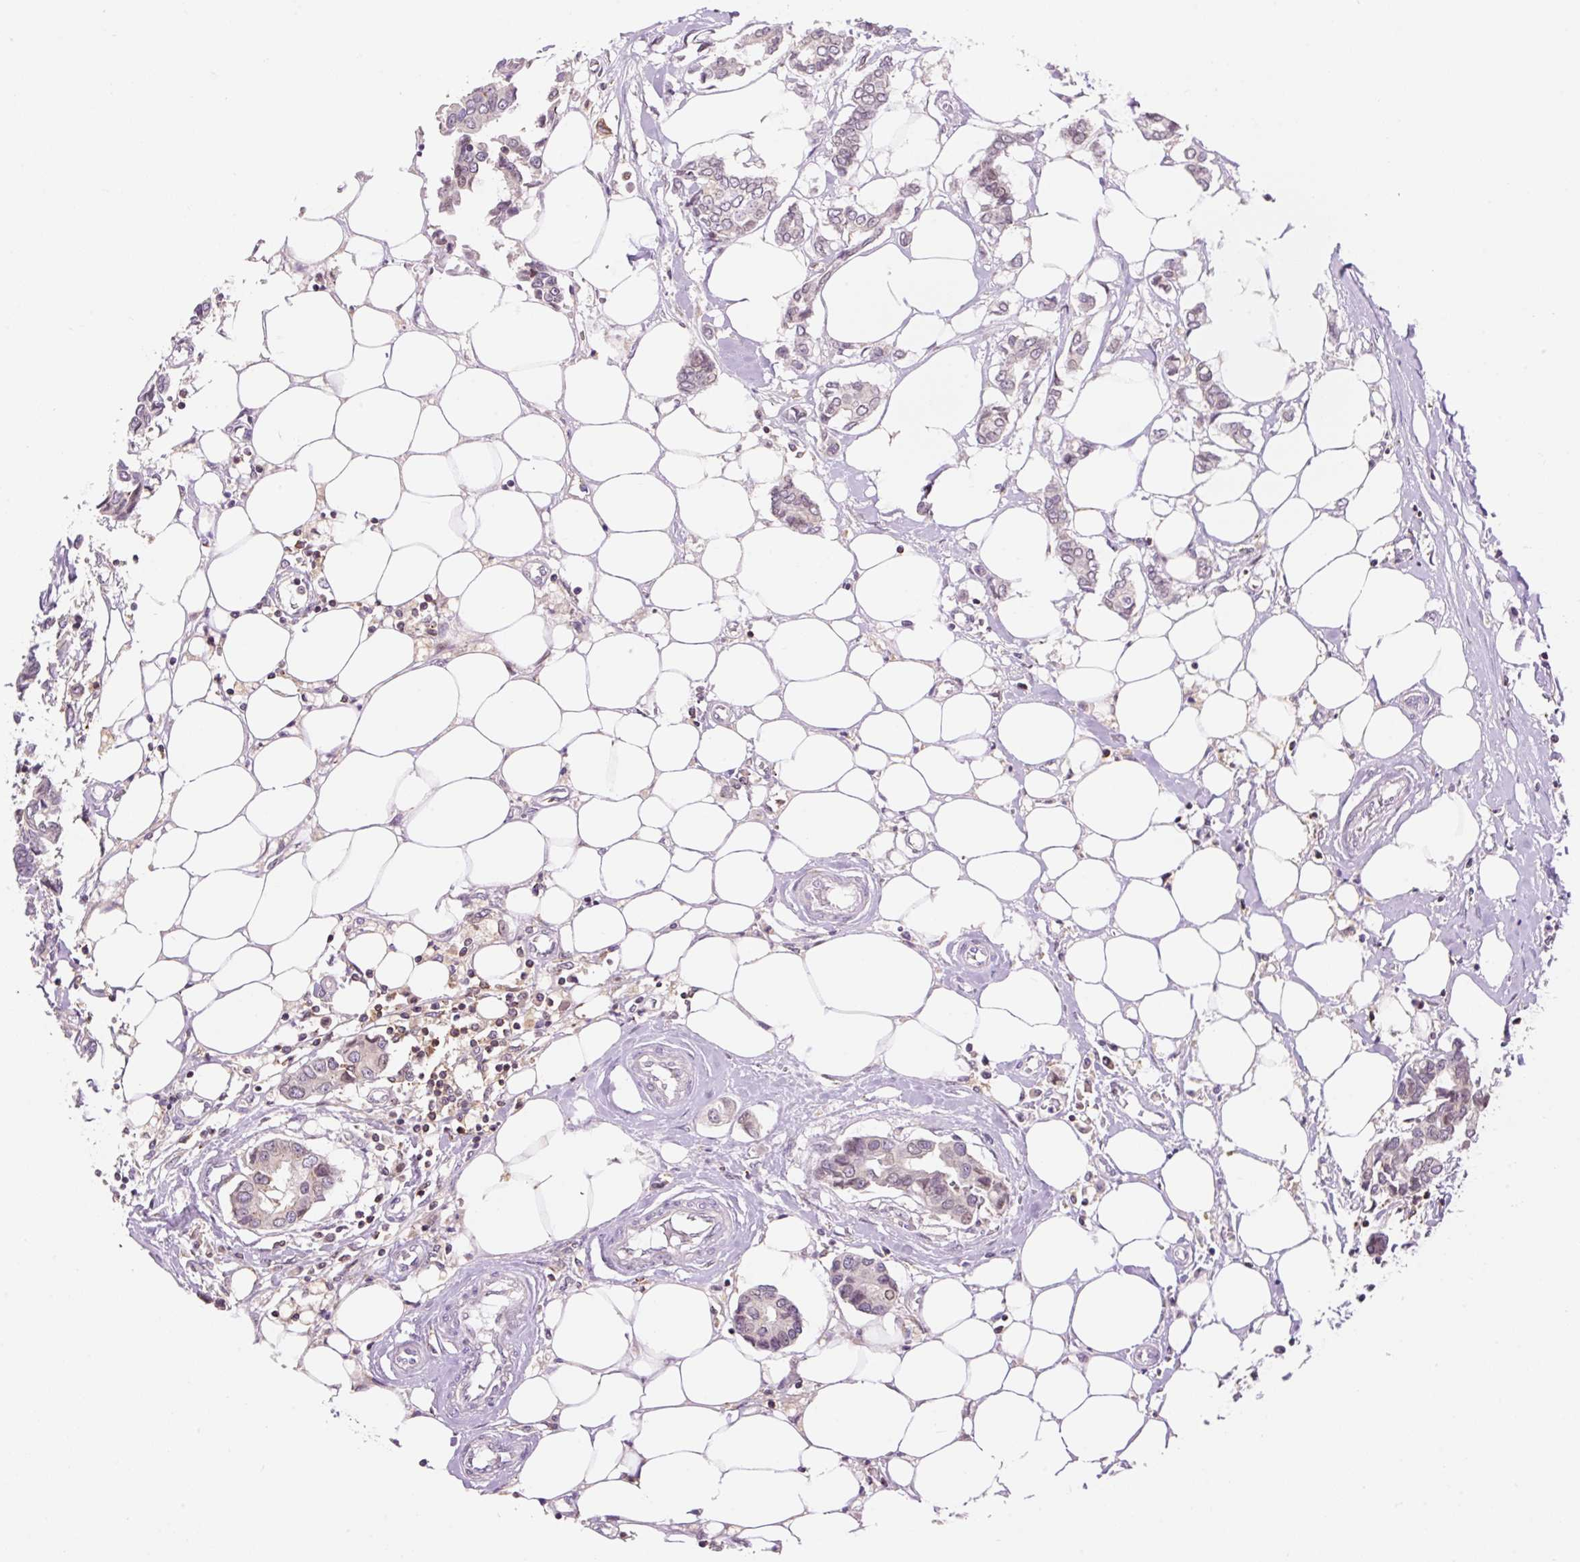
{"staining": {"intensity": "weak", "quantity": "<25%", "location": "nuclear"}, "tissue": "breast cancer", "cell_type": "Tumor cells", "image_type": "cancer", "snomed": [{"axis": "morphology", "description": "Duct carcinoma"}, {"axis": "topography", "description": "Breast"}], "caption": "Tumor cells are negative for brown protein staining in breast cancer (intraductal carcinoma).", "gene": "CARD11", "patient": {"sex": "female", "age": 73}}